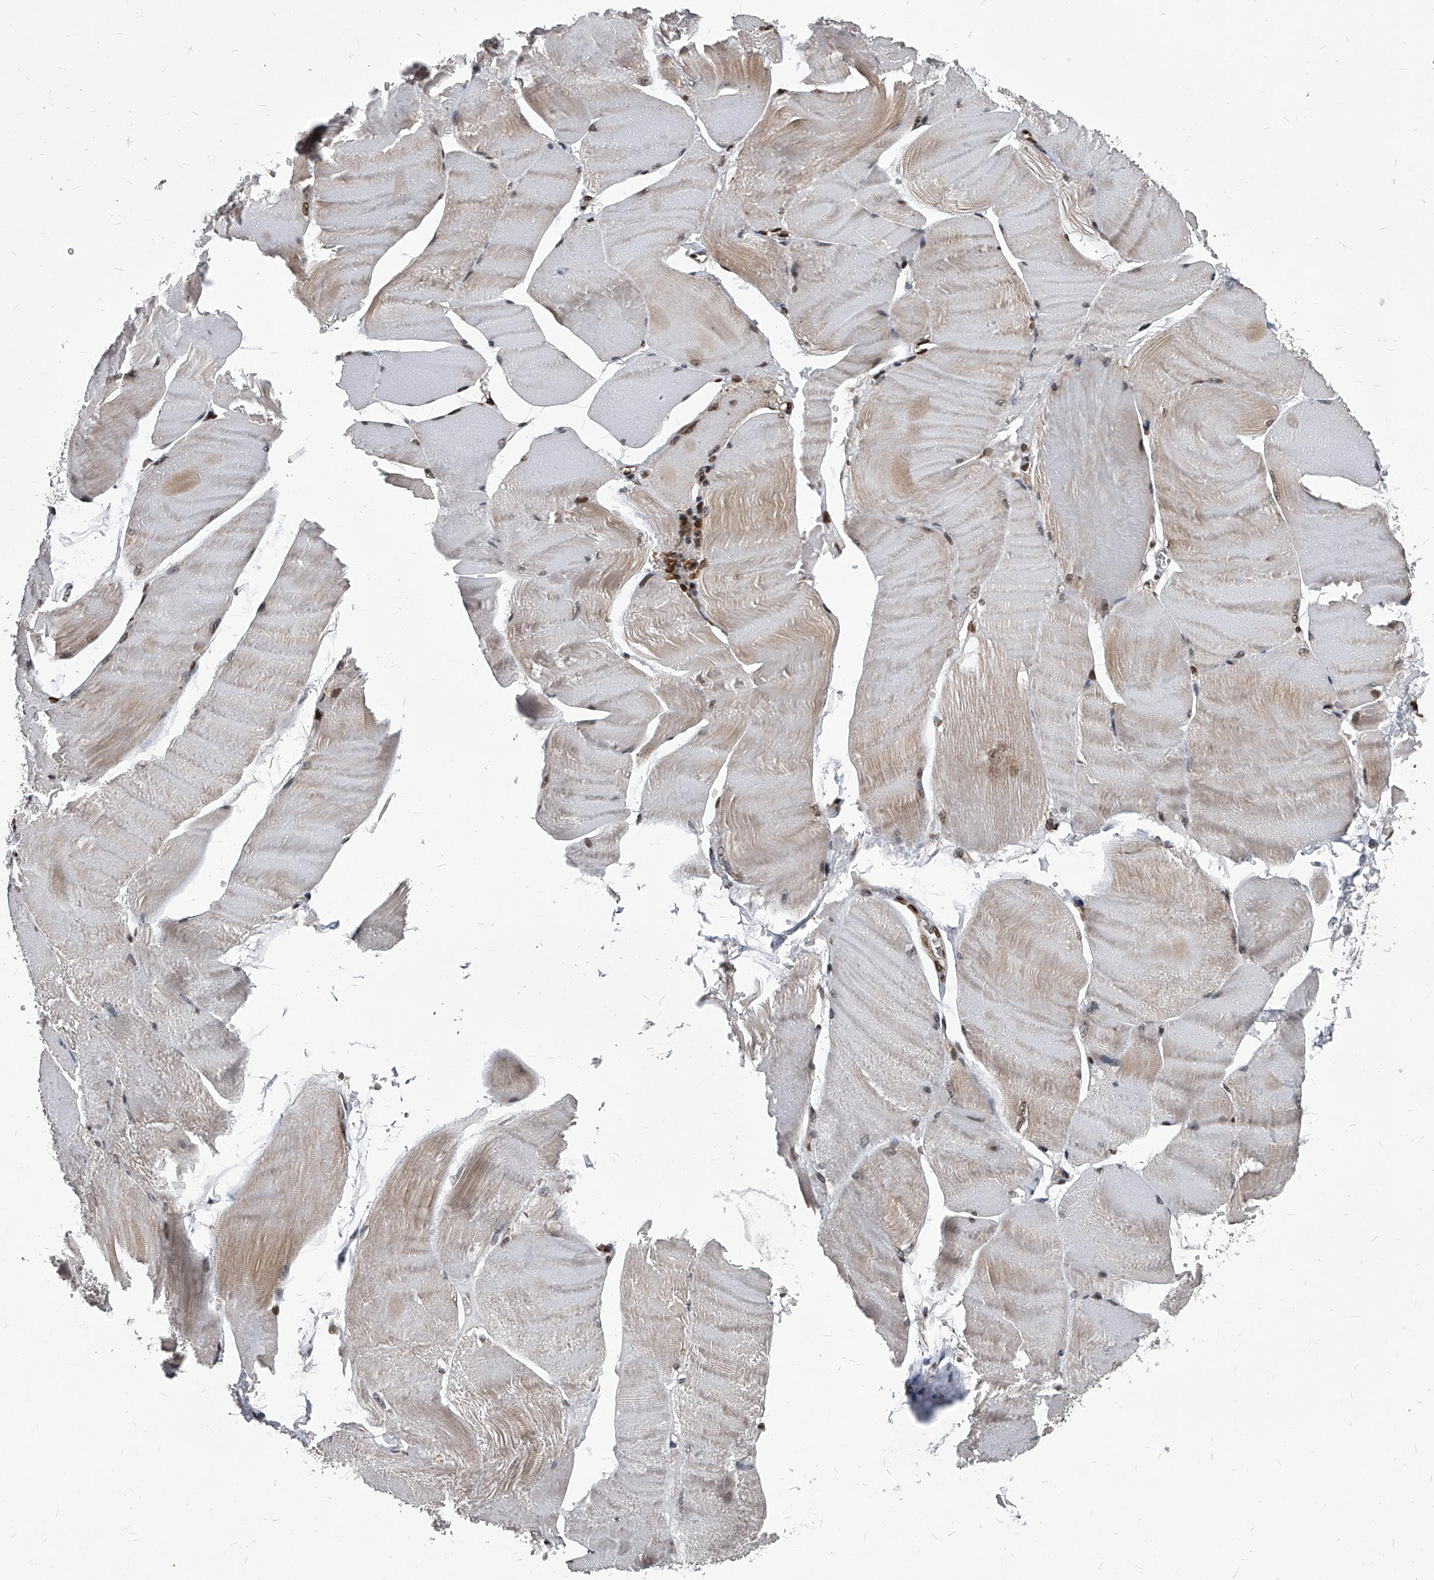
{"staining": {"intensity": "moderate", "quantity": "25%-75%", "location": "cytoplasmic/membranous,nuclear"}, "tissue": "skeletal muscle", "cell_type": "Myocytes", "image_type": "normal", "snomed": [{"axis": "morphology", "description": "Normal tissue, NOS"}, {"axis": "morphology", "description": "Basal cell carcinoma"}, {"axis": "topography", "description": "Skeletal muscle"}], "caption": "IHC histopathology image of unremarkable skeletal muscle stained for a protein (brown), which shows medium levels of moderate cytoplasmic/membranous,nuclear expression in approximately 25%-75% of myocytes.", "gene": "PHF20", "patient": {"sex": "female", "age": 64}}